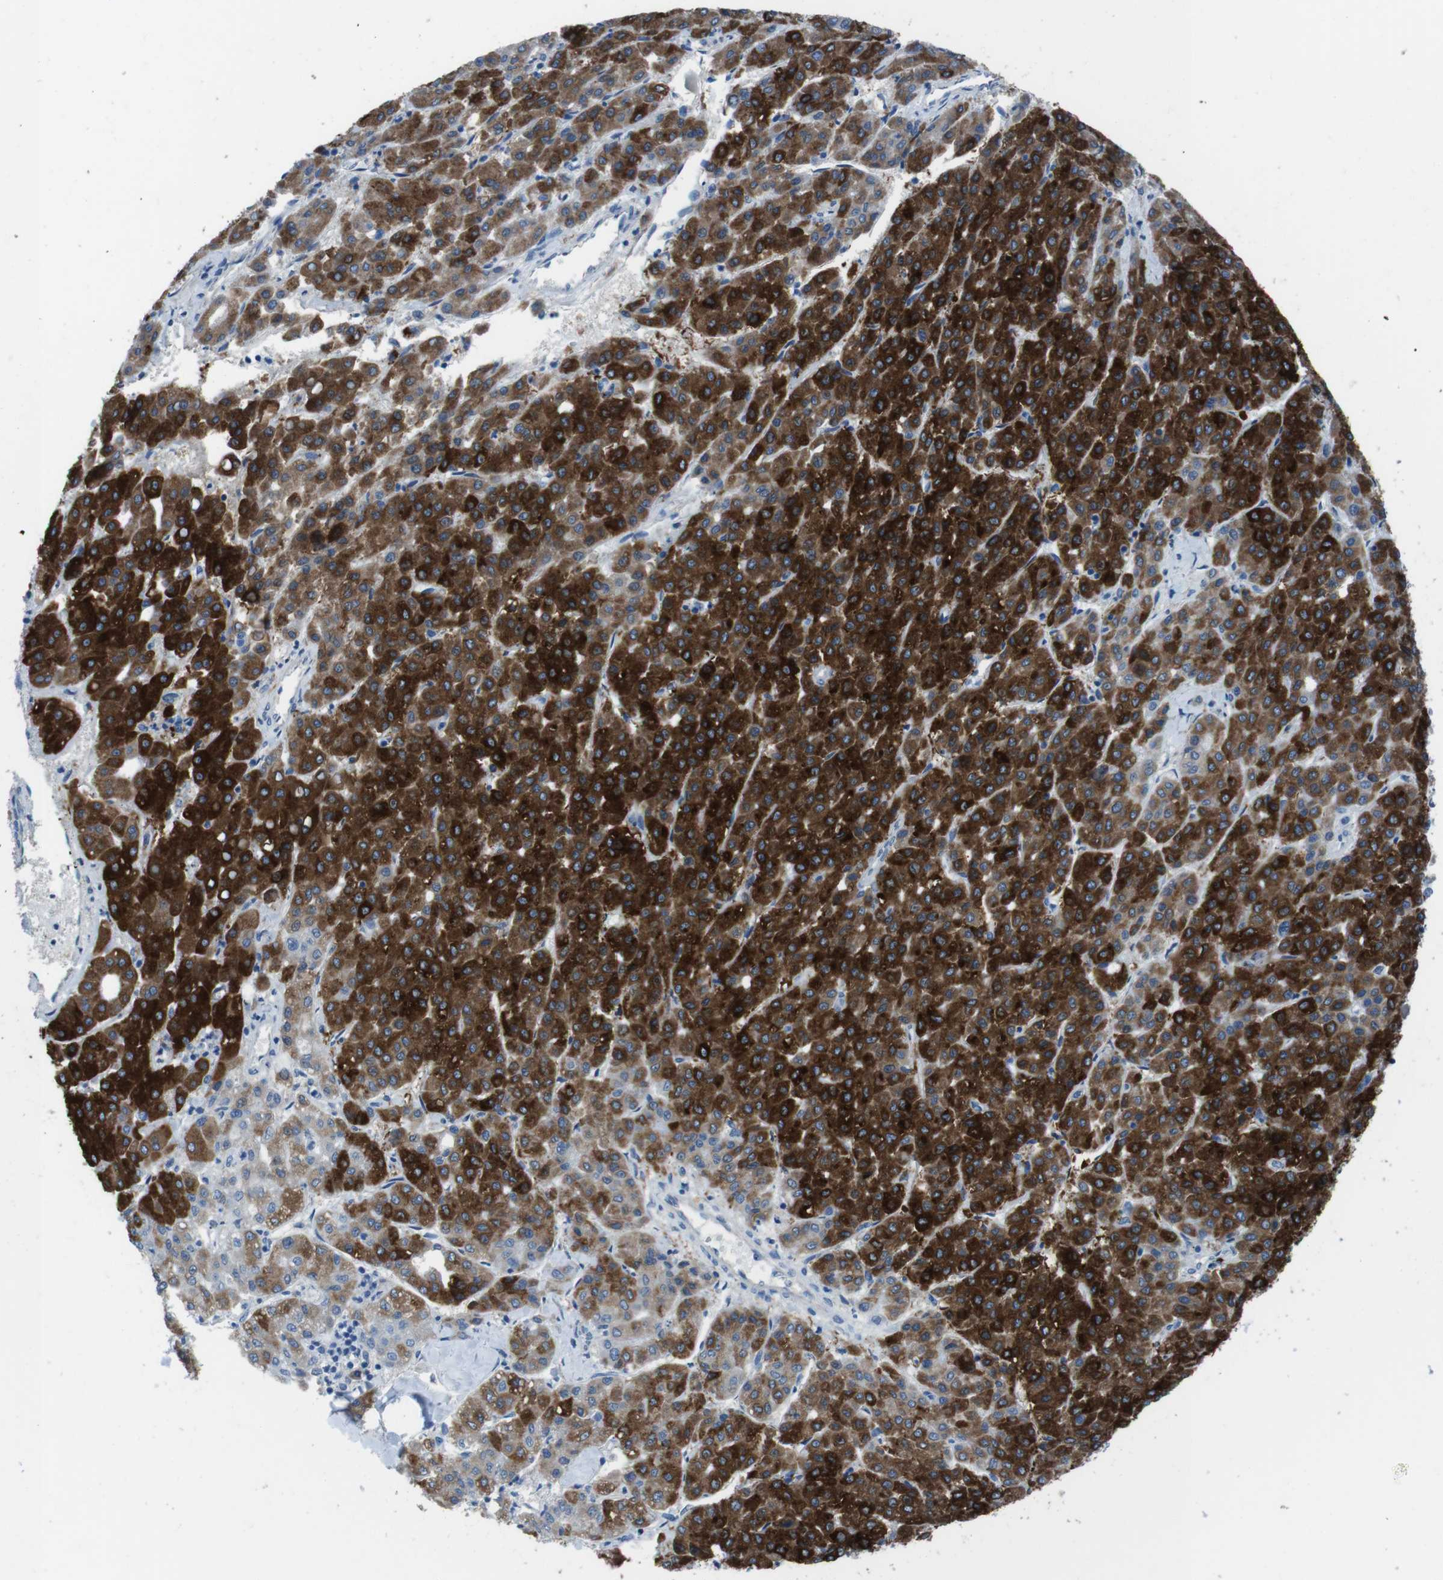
{"staining": {"intensity": "strong", "quantity": ">75%", "location": "cytoplasmic/membranous"}, "tissue": "liver cancer", "cell_type": "Tumor cells", "image_type": "cancer", "snomed": [{"axis": "morphology", "description": "Carcinoma, Hepatocellular, NOS"}, {"axis": "topography", "description": "Liver"}], "caption": "The photomicrograph displays a brown stain indicating the presence of a protein in the cytoplasmic/membranous of tumor cells in hepatocellular carcinoma (liver).", "gene": "CYP2C8", "patient": {"sex": "male", "age": 65}}